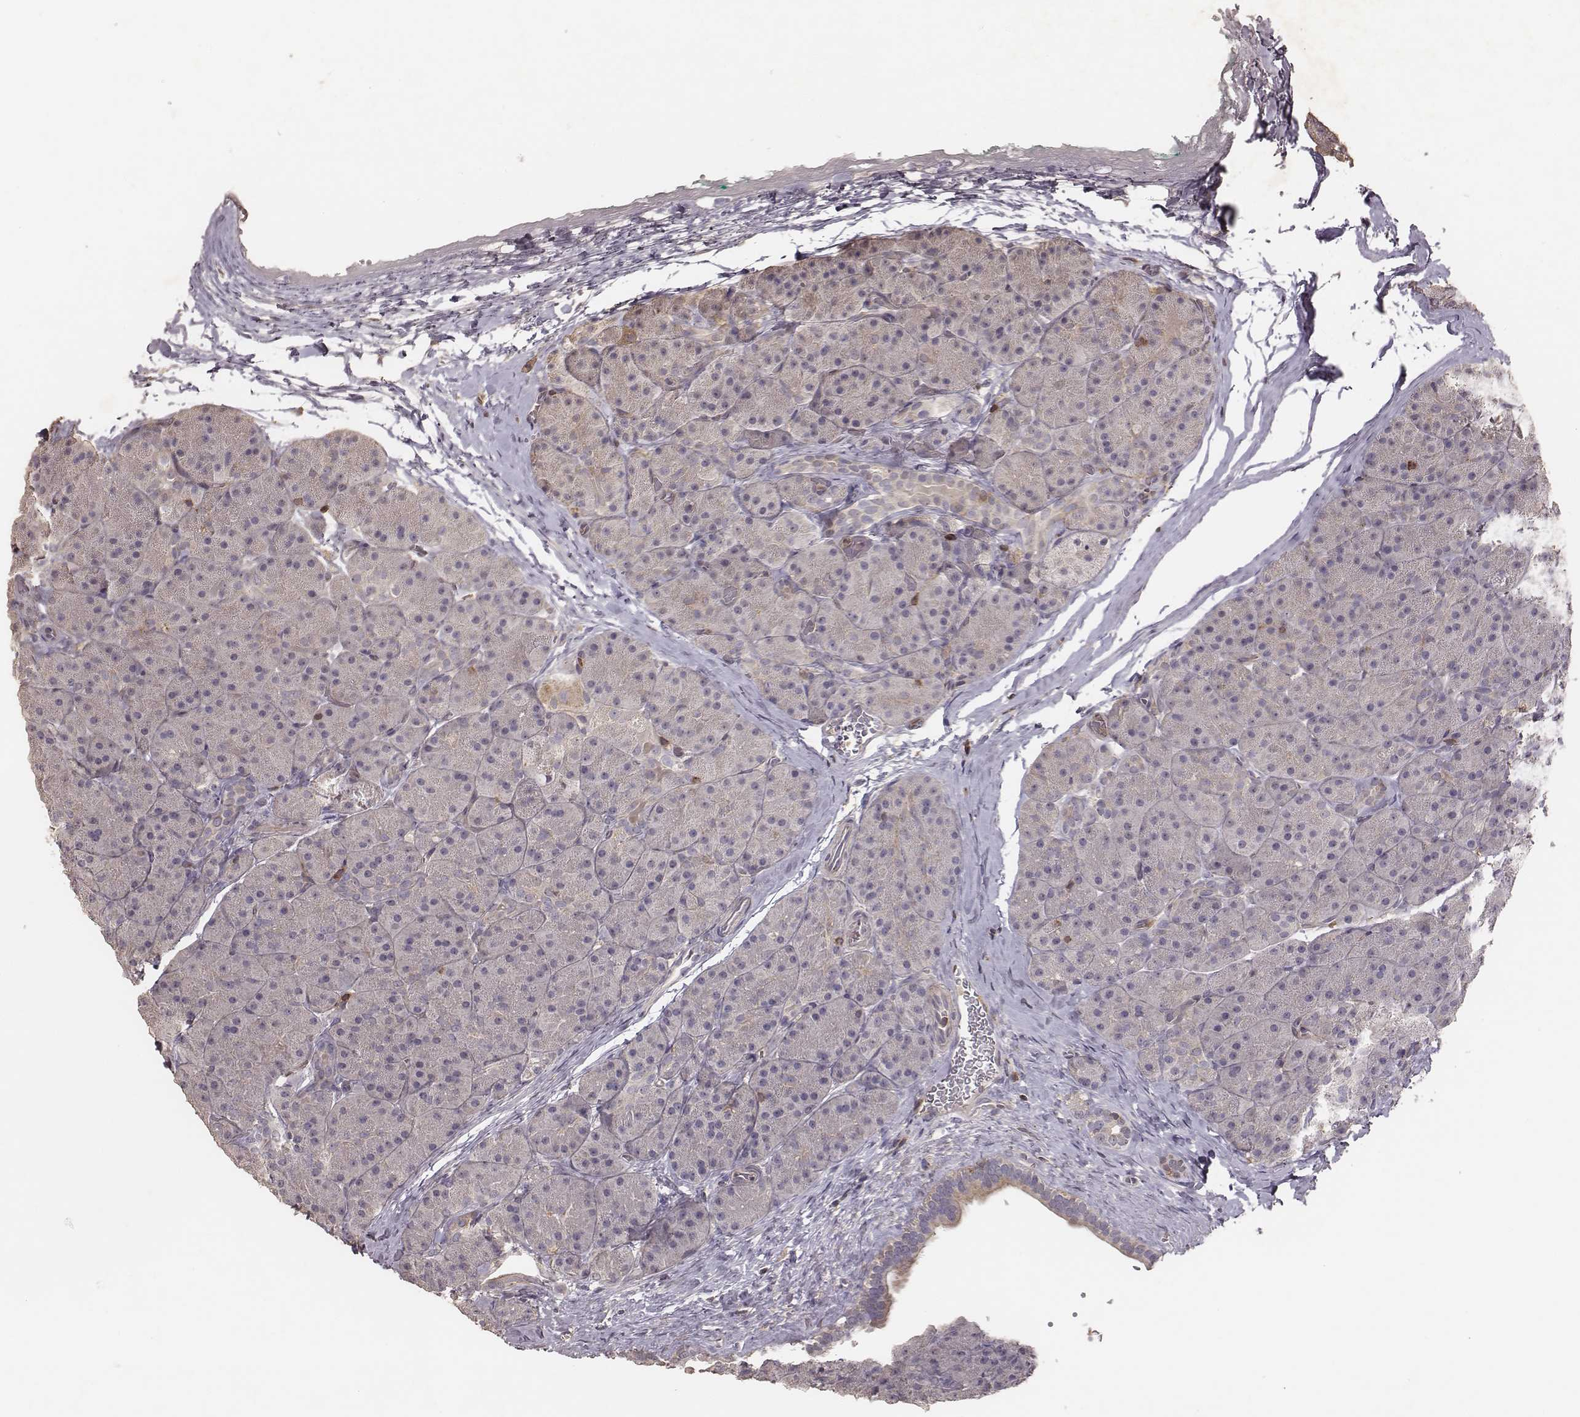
{"staining": {"intensity": "negative", "quantity": "none", "location": "none"}, "tissue": "pancreas", "cell_type": "Exocrine glandular cells", "image_type": "normal", "snomed": [{"axis": "morphology", "description": "Normal tissue, NOS"}, {"axis": "topography", "description": "Pancreas"}], "caption": "IHC micrograph of unremarkable human pancreas stained for a protein (brown), which exhibits no positivity in exocrine glandular cells.", "gene": "PILRA", "patient": {"sex": "male", "age": 57}}